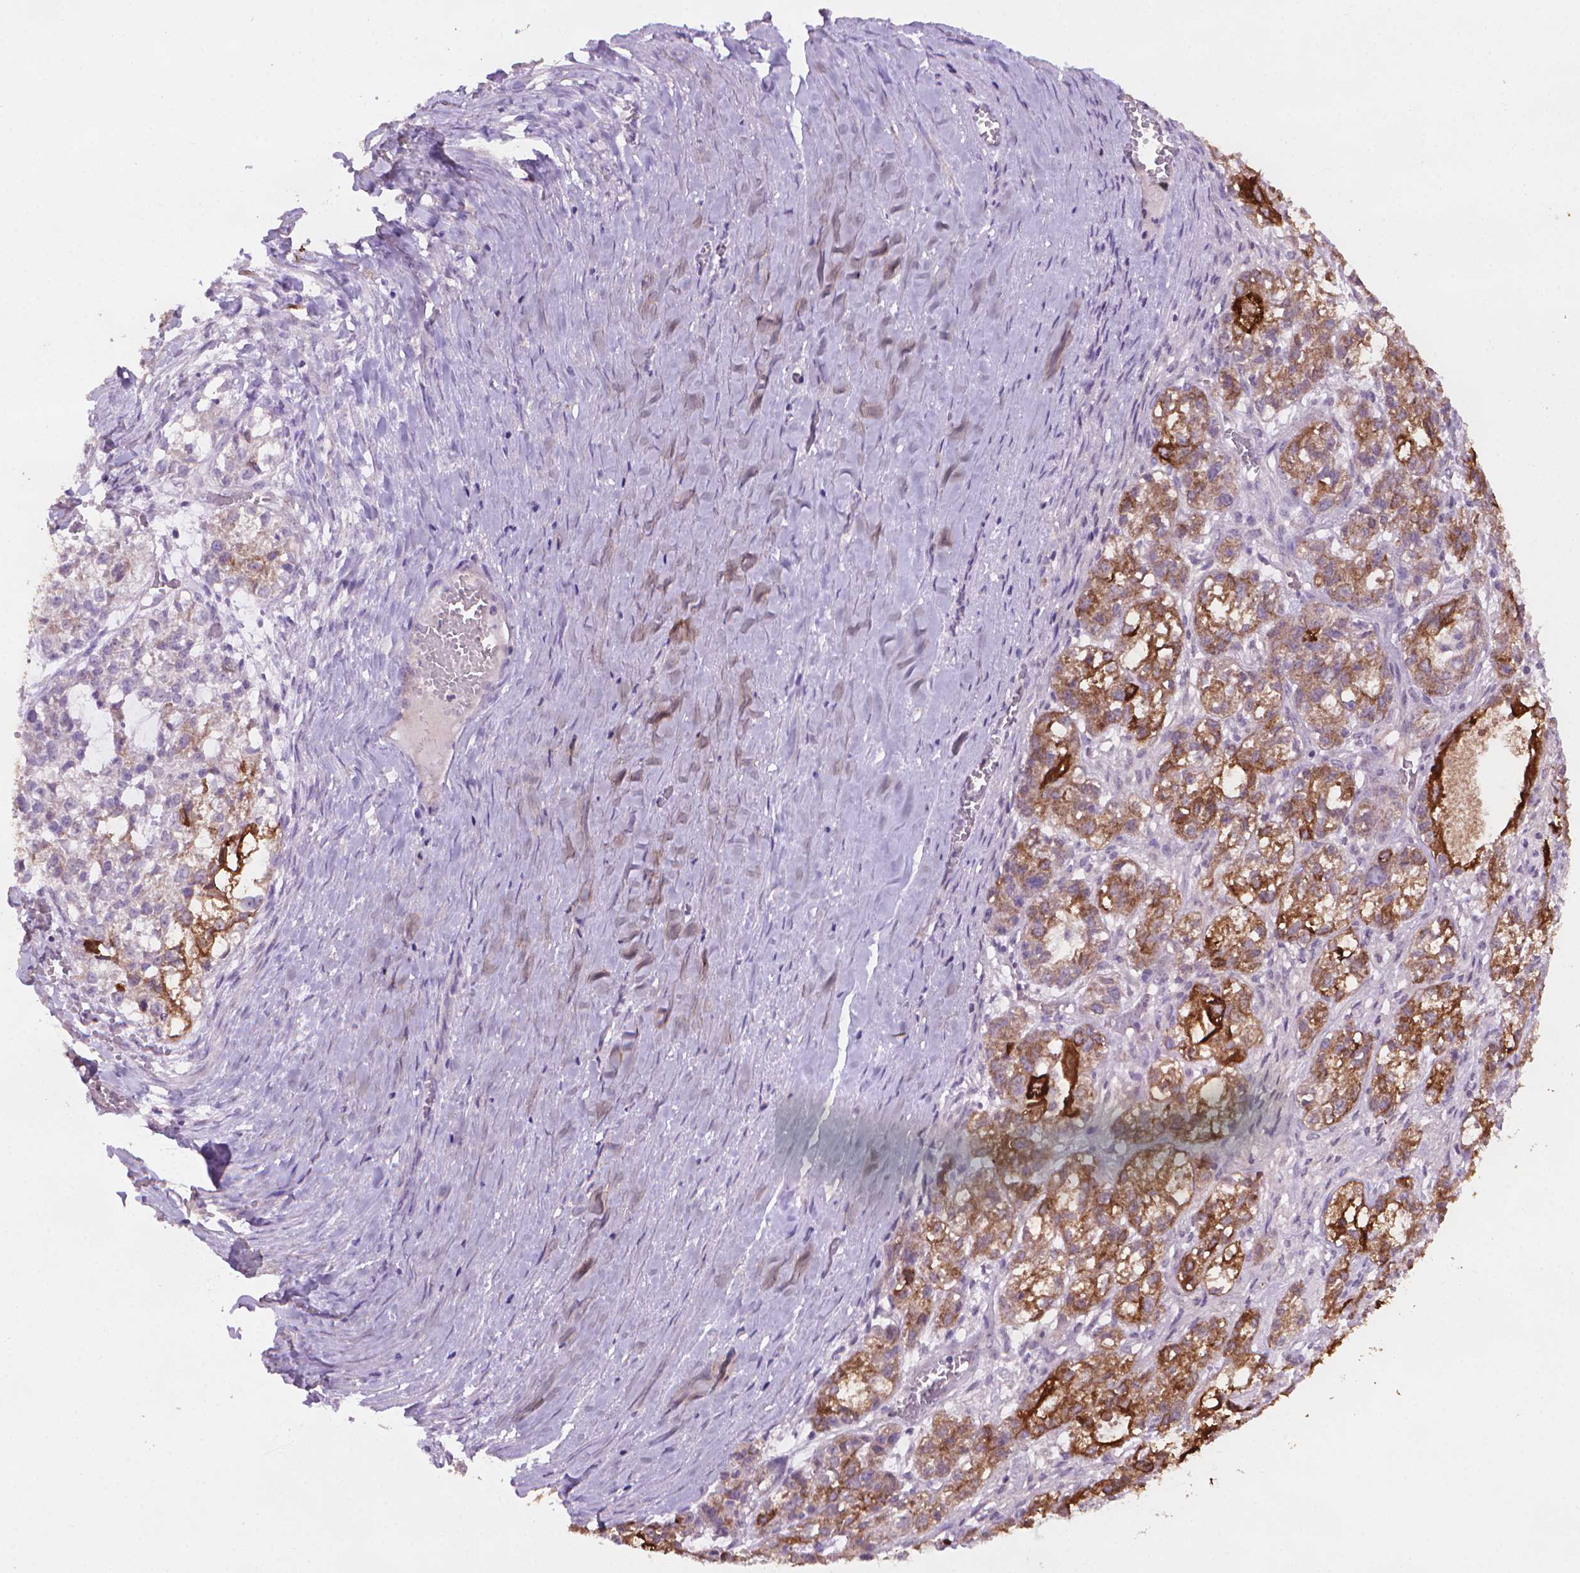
{"staining": {"intensity": "moderate", "quantity": ">75%", "location": "cytoplasmic/membranous"}, "tissue": "ovarian cancer", "cell_type": "Tumor cells", "image_type": "cancer", "snomed": [{"axis": "morphology", "description": "Carcinoma, endometroid"}, {"axis": "topography", "description": "Ovary"}], "caption": "Ovarian endometroid carcinoma was stained to show a protein in brown. There is medium levels of moderate cytoplasmic/membranous staining in approximately >75% of tumor cells. The protein is stained brown, and the nuclei are stained in blue (DAB IHC with brightfield microscopy, high magnification).", "gene": "MUC1", "patient": {"sex": "female", "age": 64}}